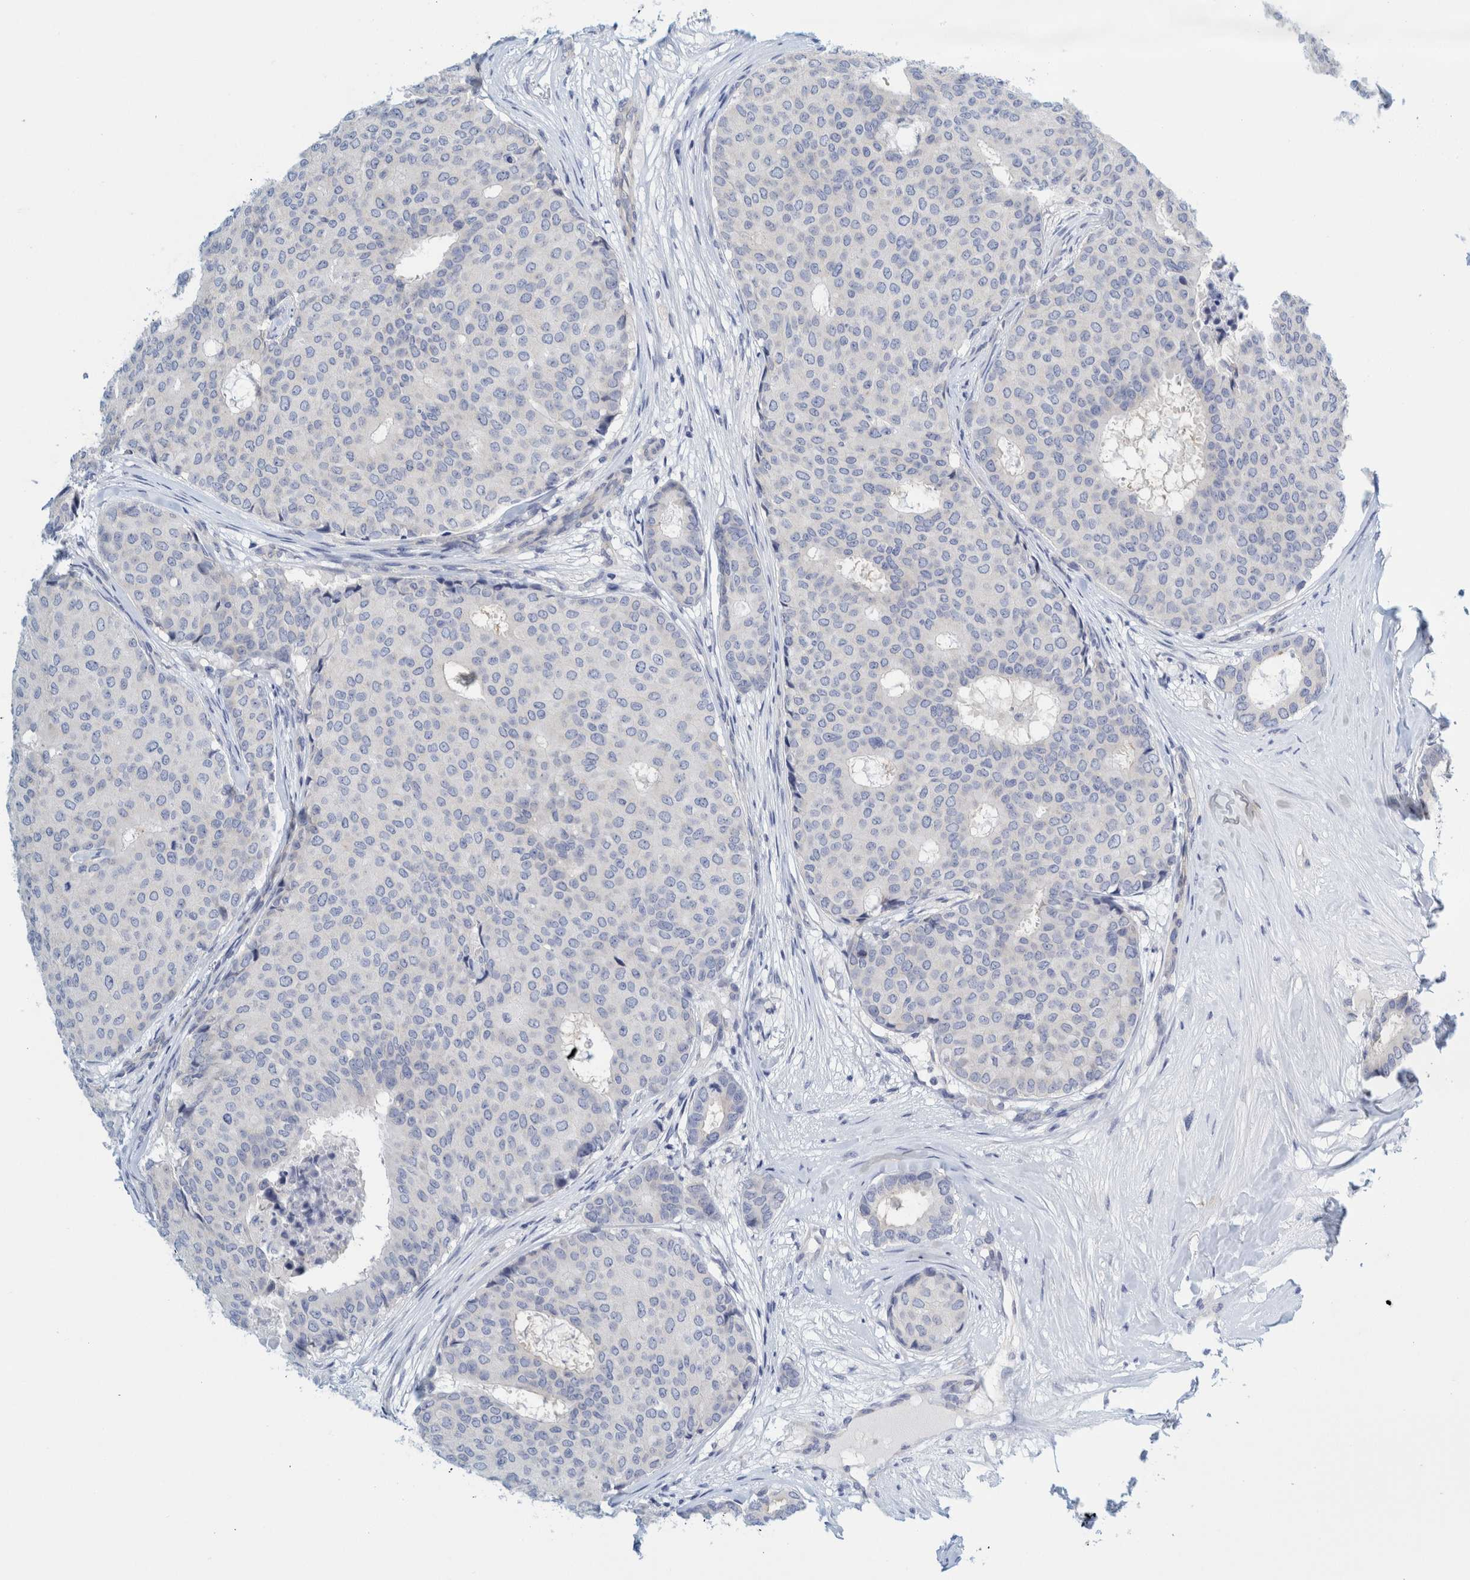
{"staining": {"intensity": "negative", "quantity": "none", "location": "none"}, "tissue": "breast cancer", "cell_type": "Tumor cells", "image_type": "cancer", "snomed": [{"axis": "morphology", "description": "Duct carcinoma"}, {"axis": "topography", "description": "Breast"}], "caption": "DAB immunohistochemical staining of breast cancer (invasive ductal carcinoma) demonstrates no significant positivity in tumor cells.", "gene": "ZNF324B", "patient": {"sex": "female", "age": 75}}